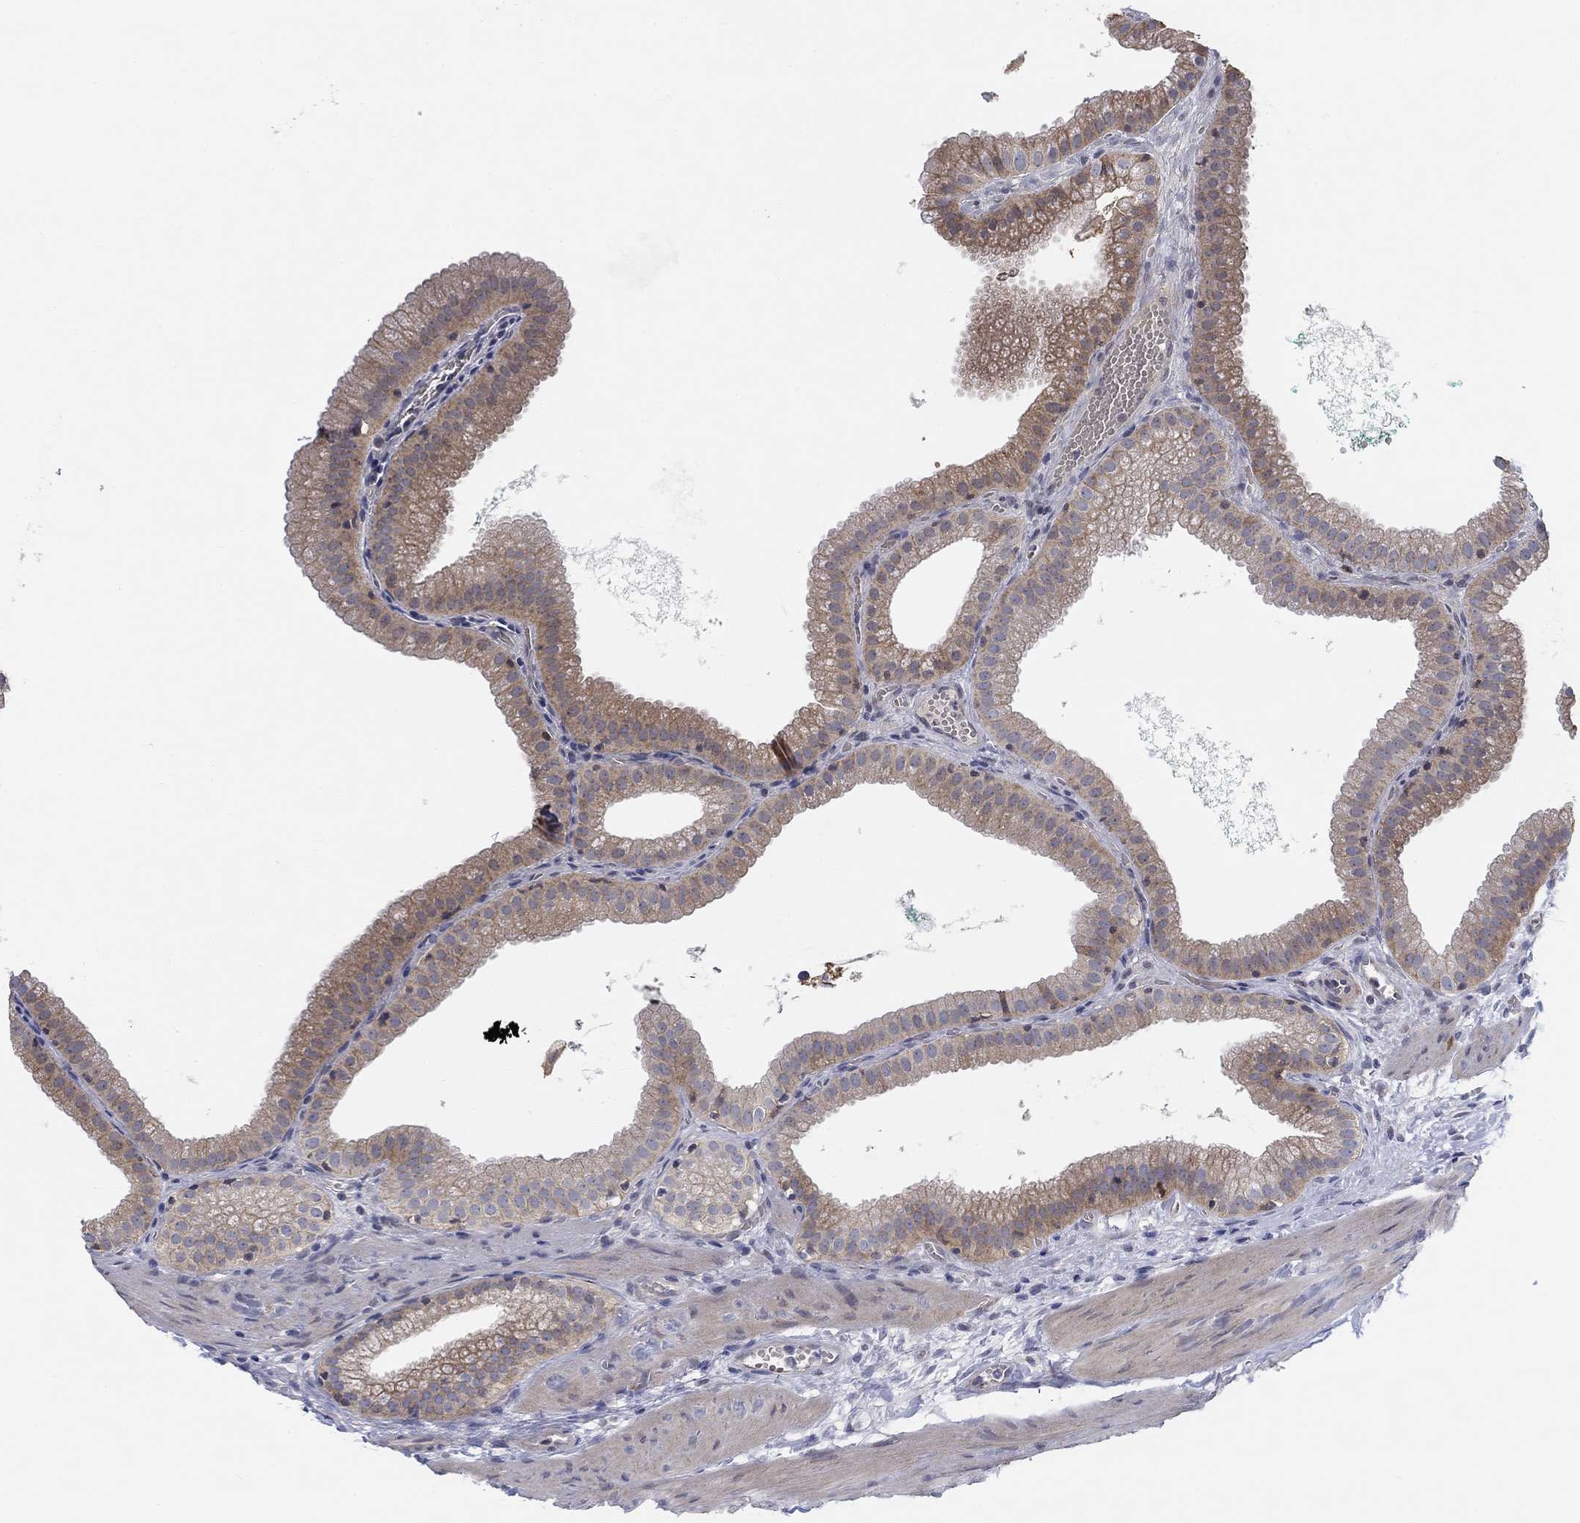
{"staining": {"intensity": "strong", "quantity": "<25%", "location": "nuclear"}, "tissue": "gallbladder", "cell_type": "Glandular cells", "image_type": "normal", "snomed": [{"axis": "morphology", "description": "Normal tissue, NOS"}, {"axis": "topography", "description": "Gallbladder"}], "caption": "Protein expression by IHC reveals strong nuclear expression in about <25% of glandular cells in benign gallbladder.", "gene": "PRC1", "patient": {"sex": "male", "age": 67}}